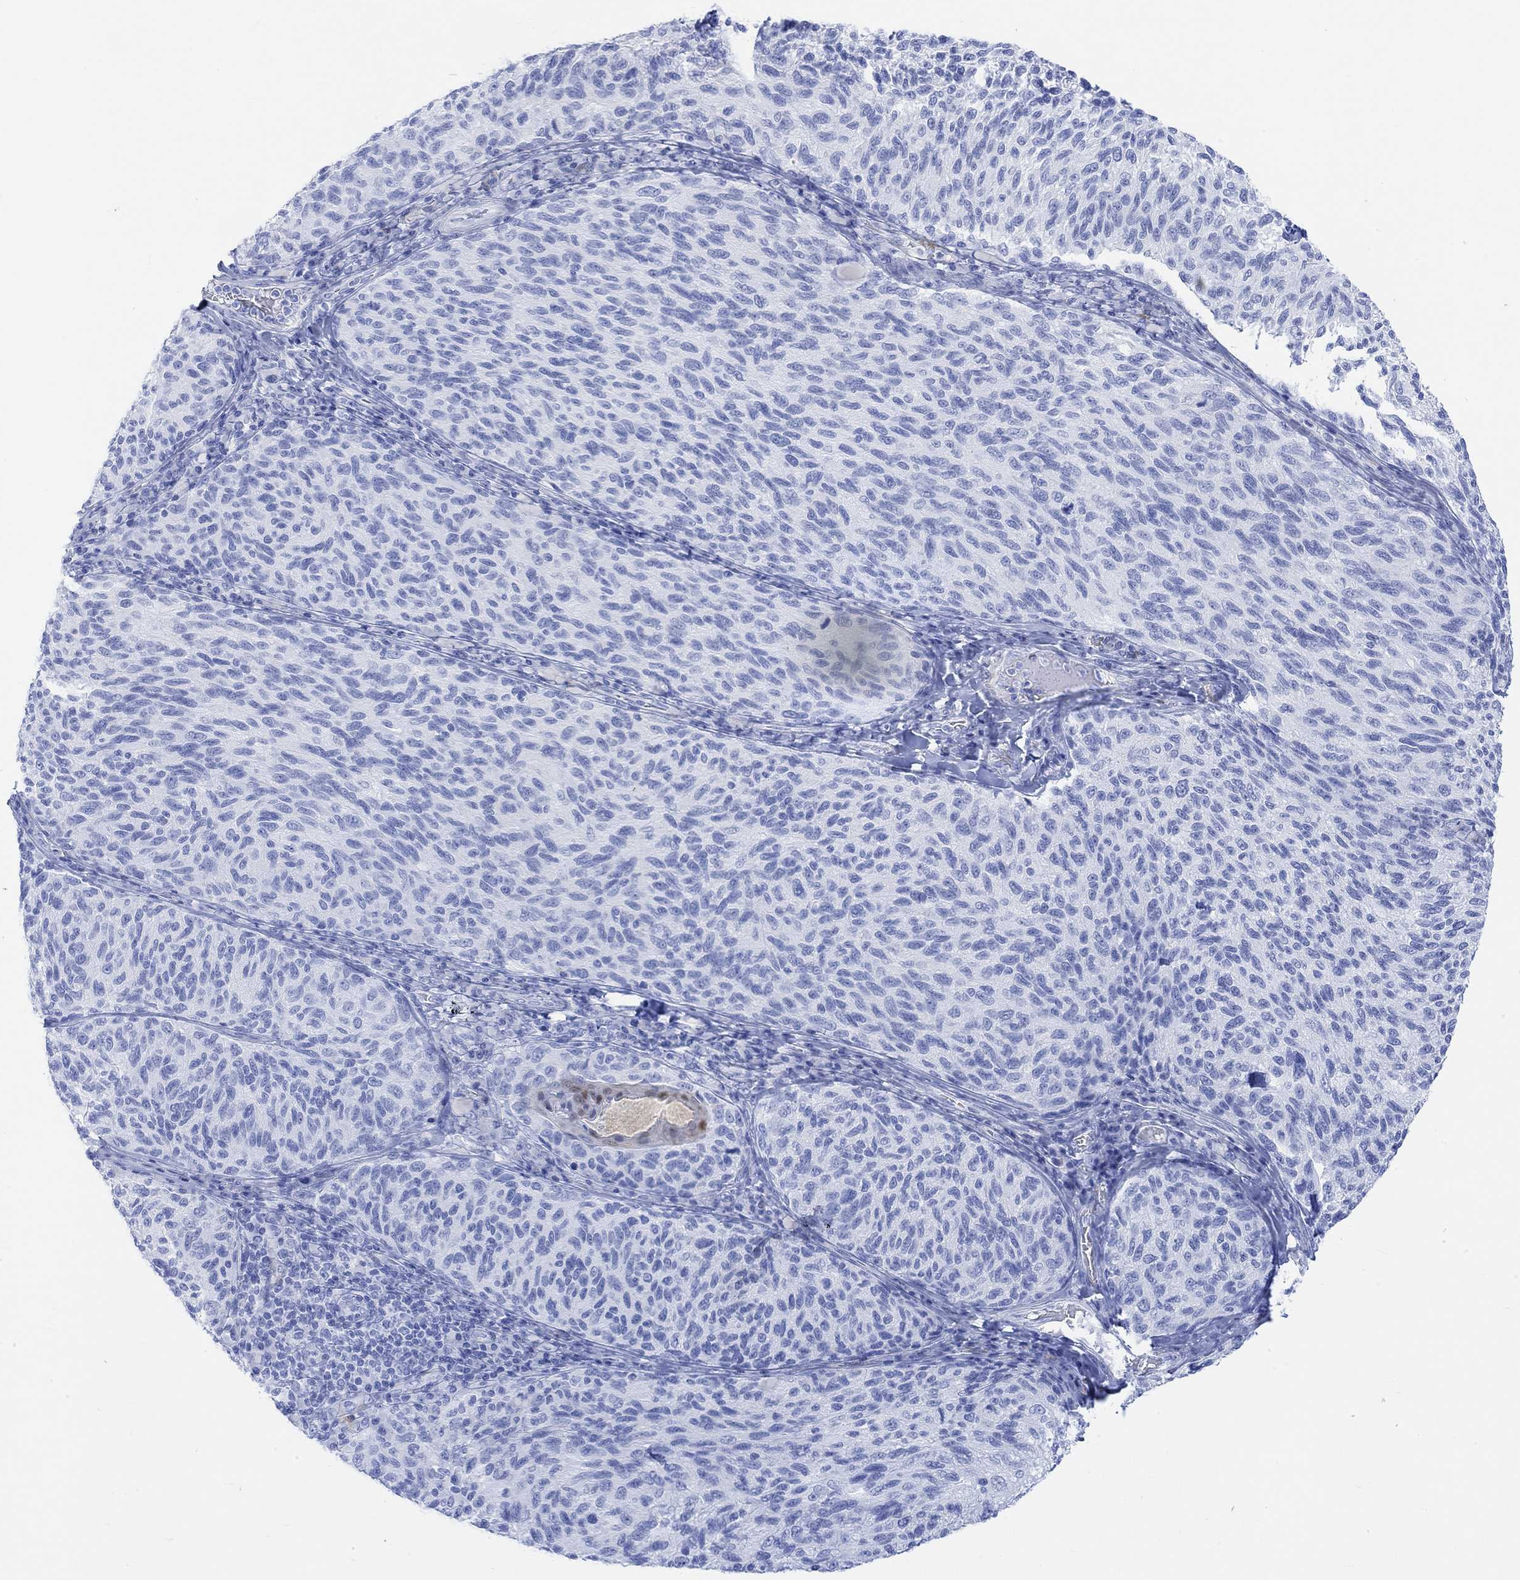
{"staining": {"intensity": "negative", "quantity": "none", "location": "none"}, "tissue": "melanoma", "cell_type": "Tumor cells", "image_type": "cancer", "snomed": [{"axis": "morphology", "description": "Malignant melanoma, NOS"}, {"axis": "topography", "description": "Skin"}], "caption": "Micrograph shows no significant protein staining in tumor cells of malignant melanoma.", "gene": "TPPP3", "patient": {"sex": "female", "age": 73}}